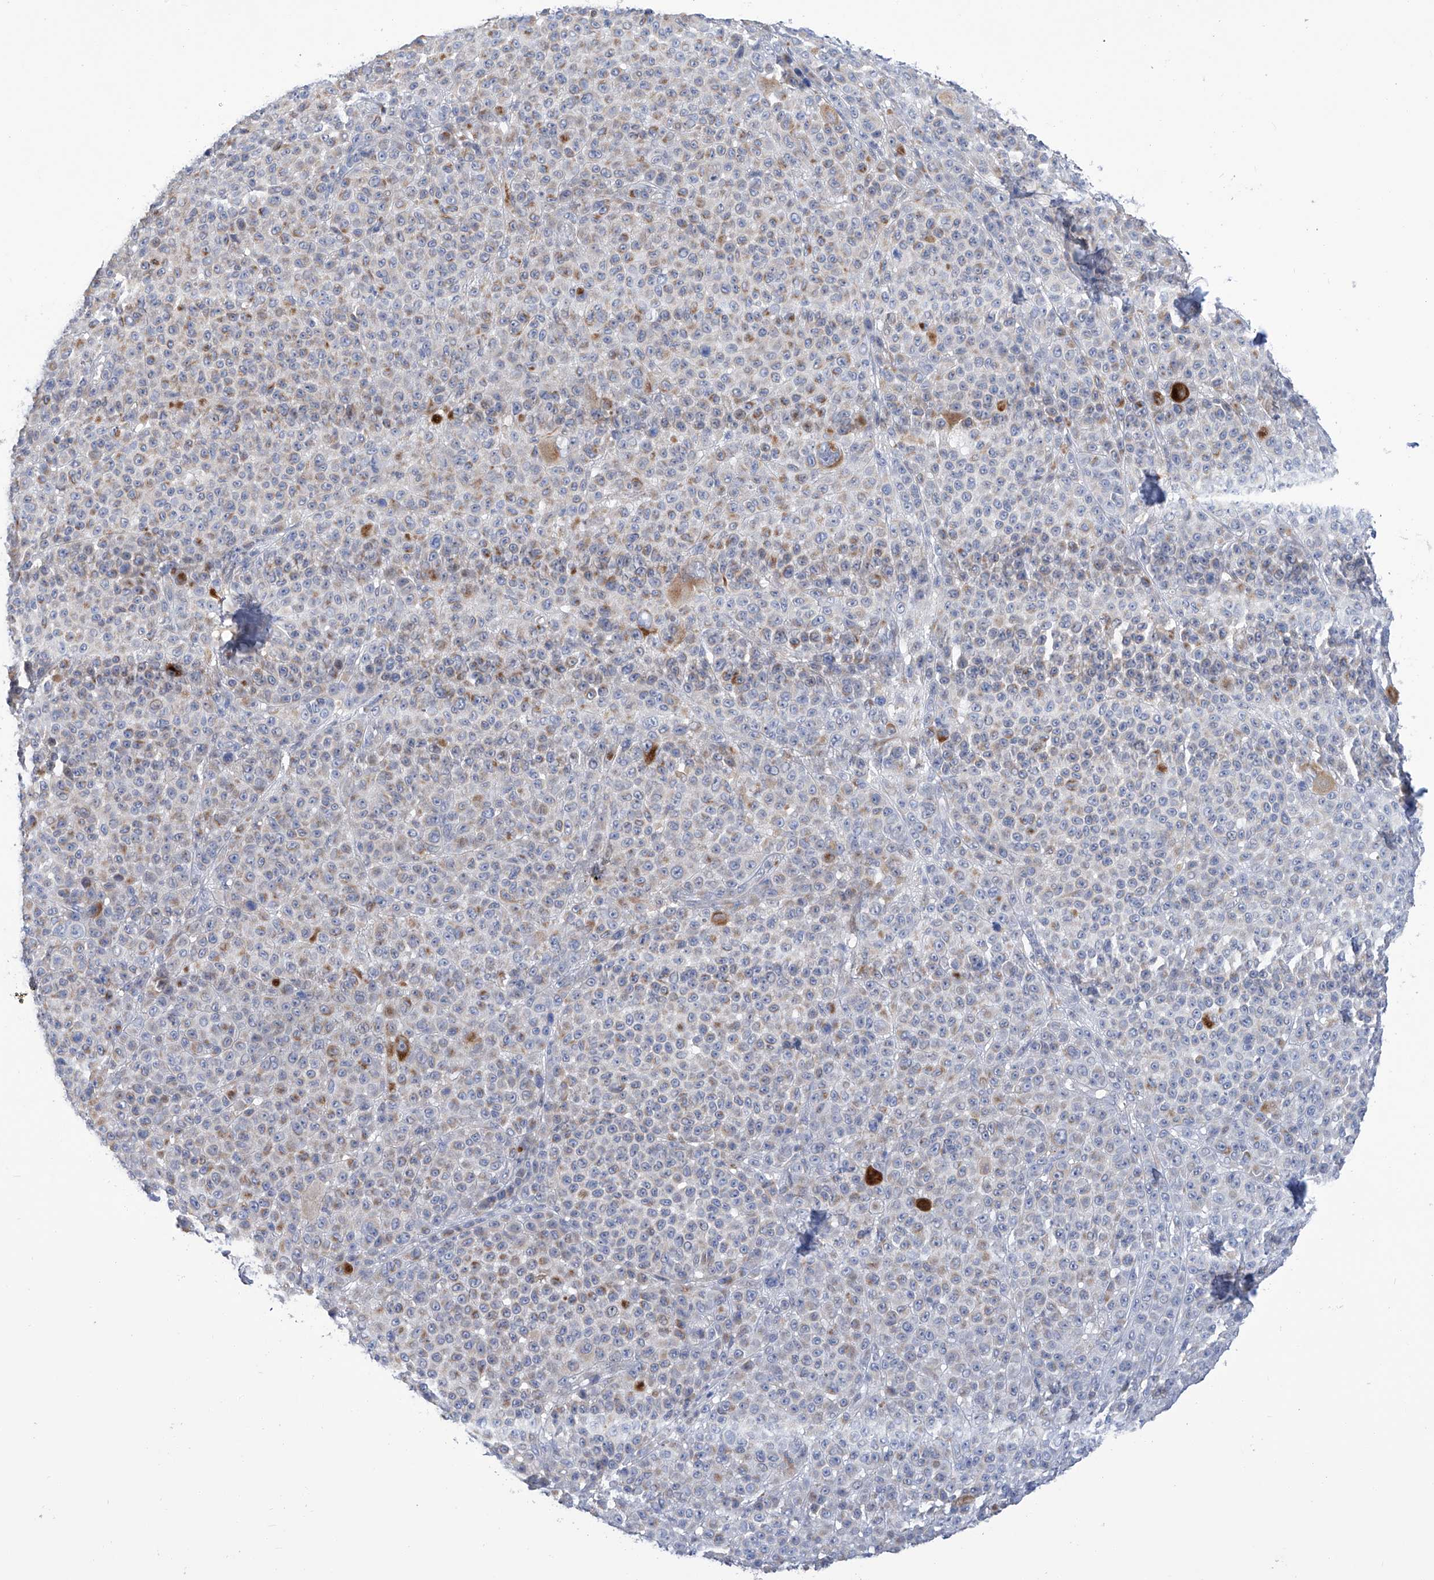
{"staining": {"intensity": "weak", "quantity": "<25%", "location": "cytoplasmic/membranous"}, "tissue": "melanoma", "cell_type": "Tumor cells", "image_type": "cancer", "snomed": [{"axis": "morphology", "description": "Malignant melanoma, NOS"}, {"axis": "topography", "description": "Skin"}], "caption": "Image shows no protein staining in tumor cells of malignant melanoma tissue.", "gene": "PGM3", "patient": {"sex": "female", "age": 94}}